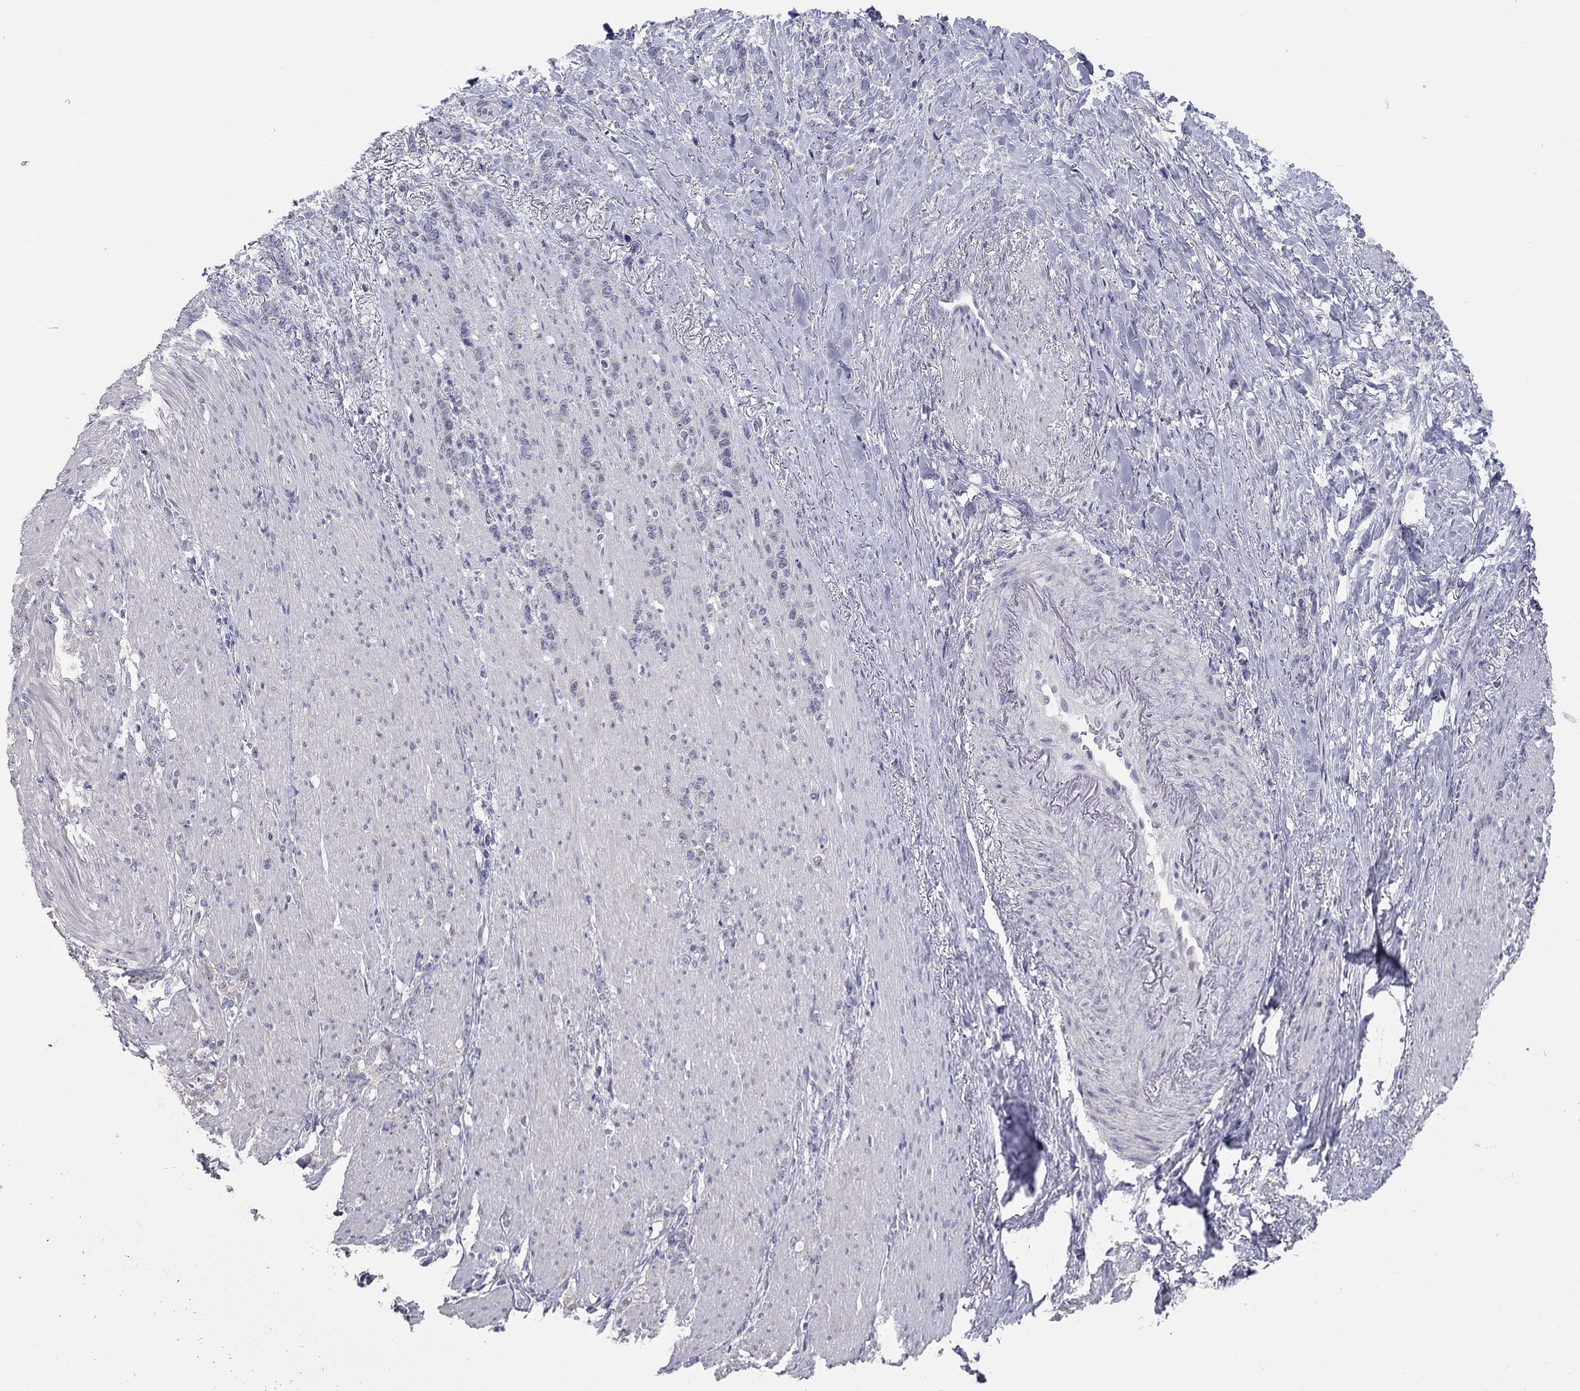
{"staining": {"intensity": "negative", "quantity": "none", "location": "none"}, "tissue": "stomach cancer", "cell_type": "Tumor cells", "image_type": "cancer", "snomed": [{"axis": "morphology", "description": "Adenocarcinoma, NOS"}, {"axis": "topography", "description": "Stomach, lower"}], "caption": "Tumor cells are negative for protein expression in human stomach adenocarcinoma.", "gene": "SCARB1", "patient": {"sex": "male", "age": 88}}